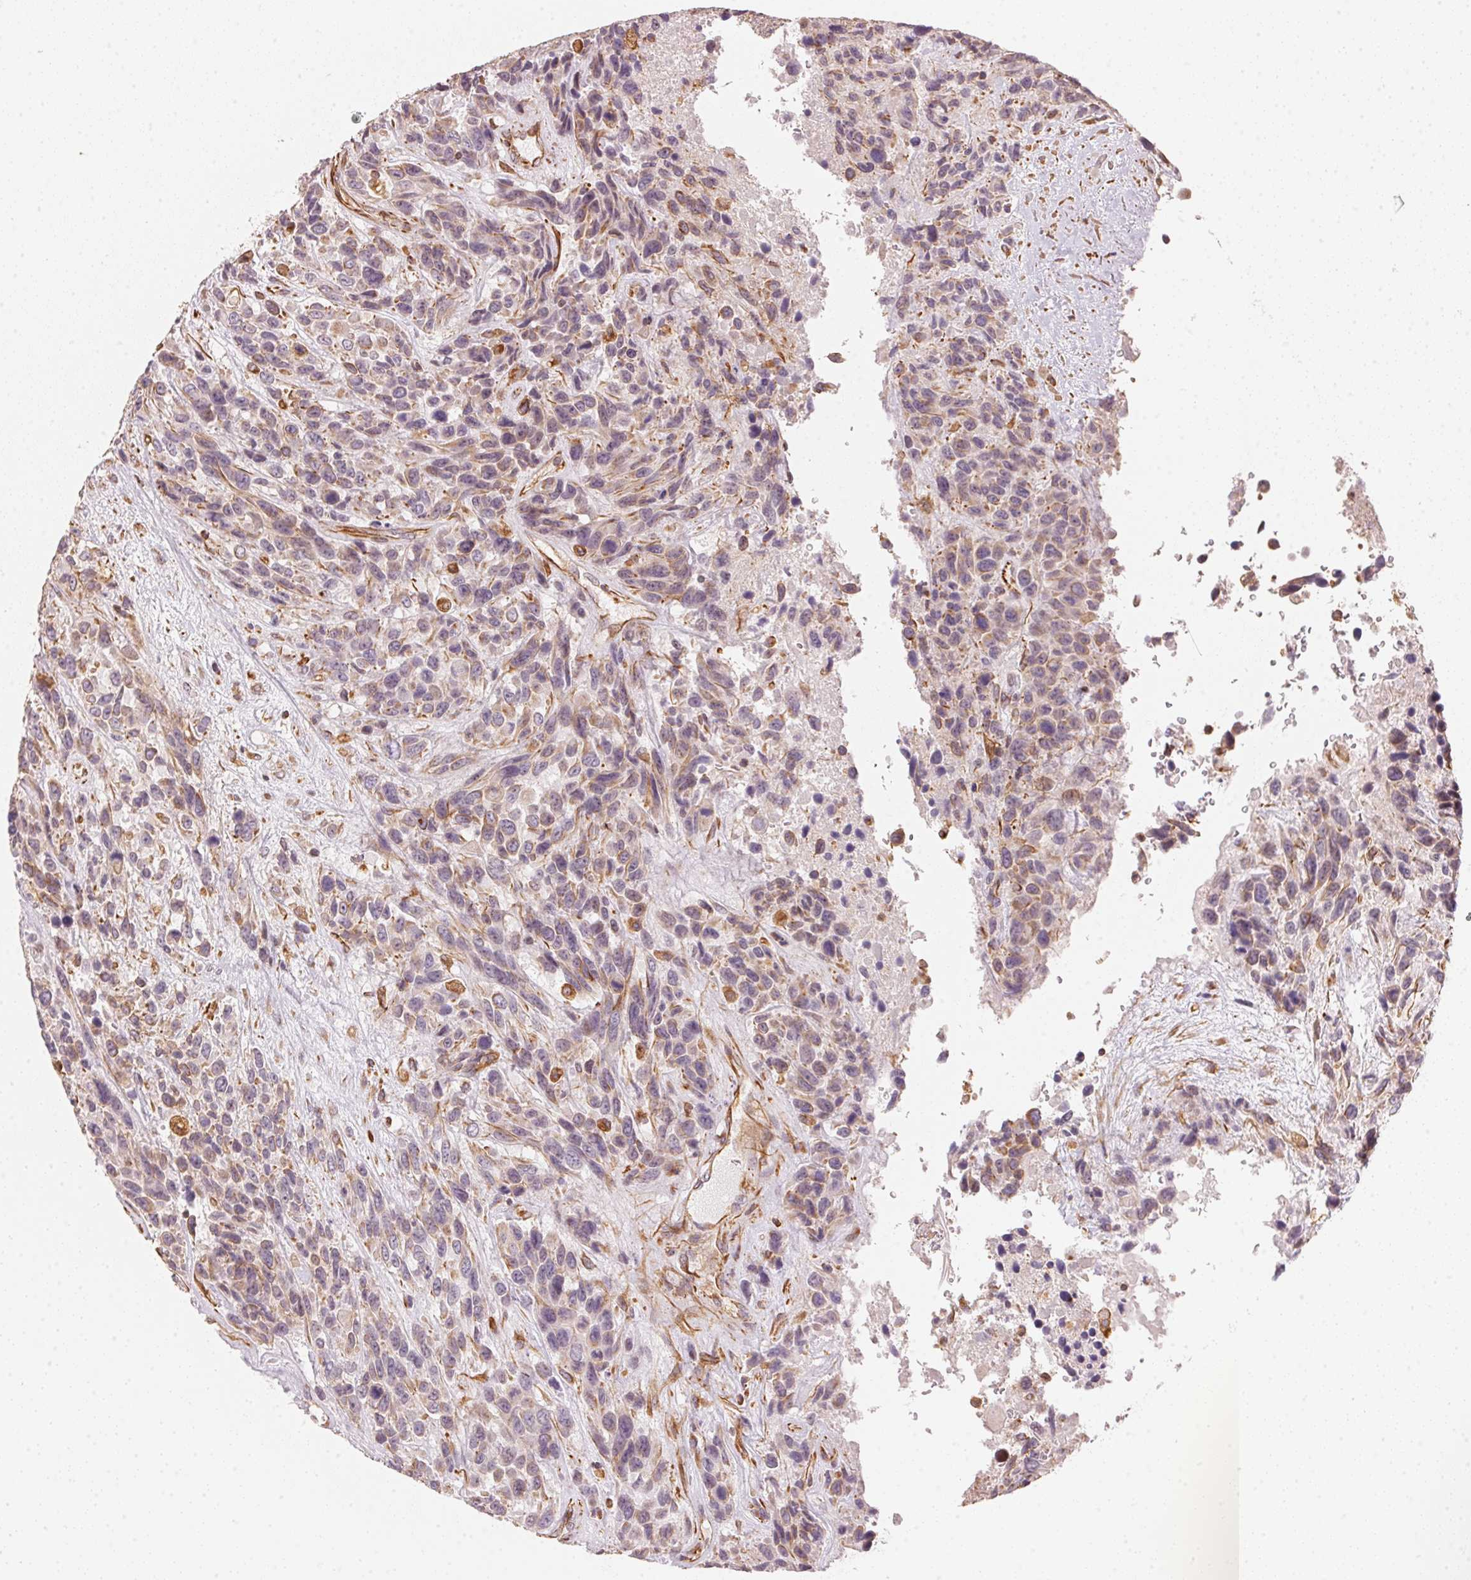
{"staining": {"intensity": "weak", "quantity": "<25%", "location": "cytoplasmic/membranous"}, "tissue": "urothelial cancer", "cell_type": "Tumor cells", "image_type": "cancer", "snomed": [{"axis": "morphology", "description": "Urothelial carcinoma, High grade"}, {"axis": "topography", "description": "Urinary bladder"}], "caption": "Urothelial carcinoma (high-grade) was stained to show a protein in brown. There is no significant expression in tumor cells.", "gene": "FOXR2", "patient": {"sex": "female", "age": 70}}